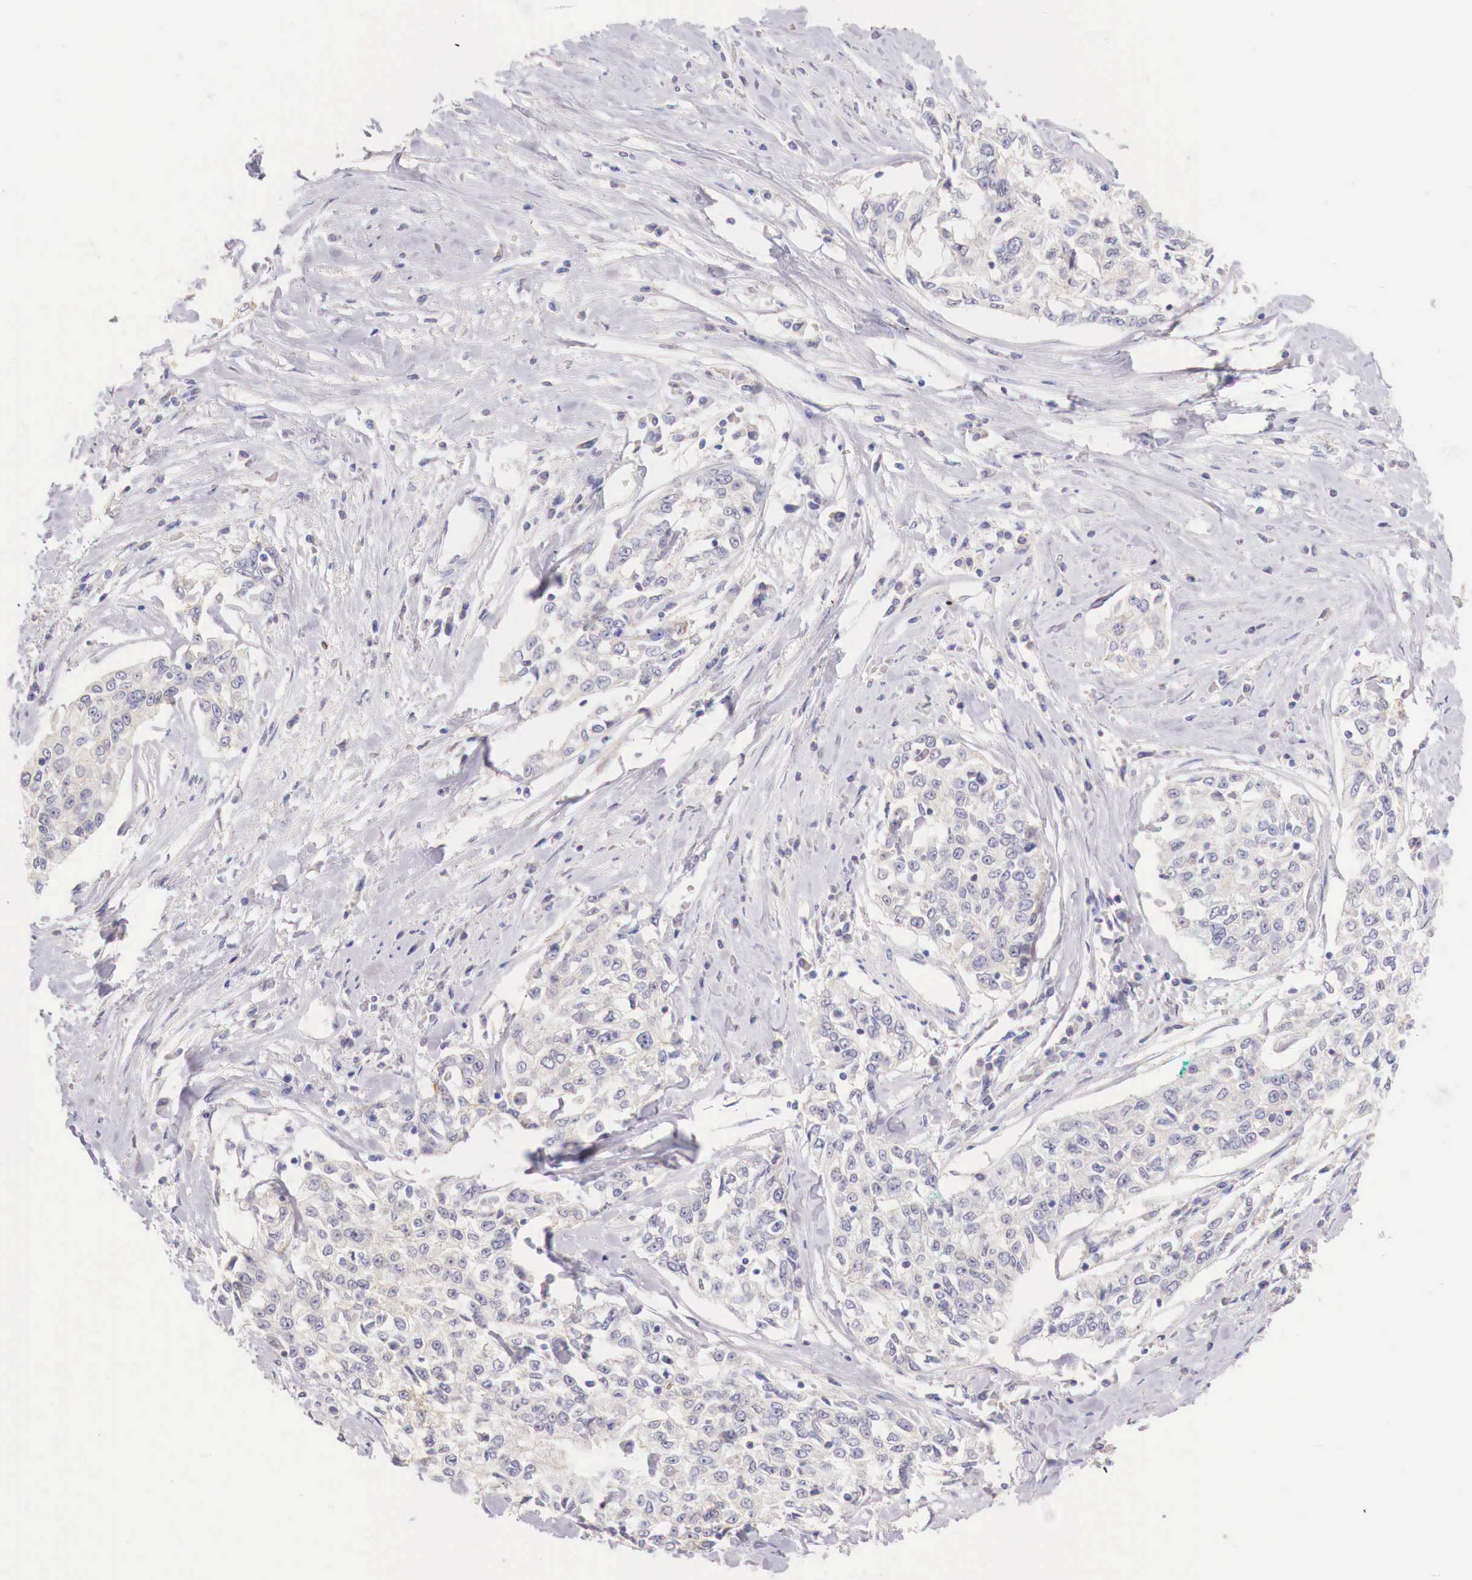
{"staining": {"intensity": "negative", "quantity": "none", "location": "none"}, "tissue": "cervical cancer", "cell_type": "Tumor cells", "image_type": "cancer", "snomed": [{"axis": "morphology", "description": "Squamous cell carcinoma, NOS"}, {"axis": "topography", "description": "Cervix"}], "caption": "This is a image of immunohistochemistry staining of cervical cancer (squamous cell carcinoma), which shows no positivity in tumor cells.", "gene": "ITIH6", "patient": {"sex": "female", "age": 57}}